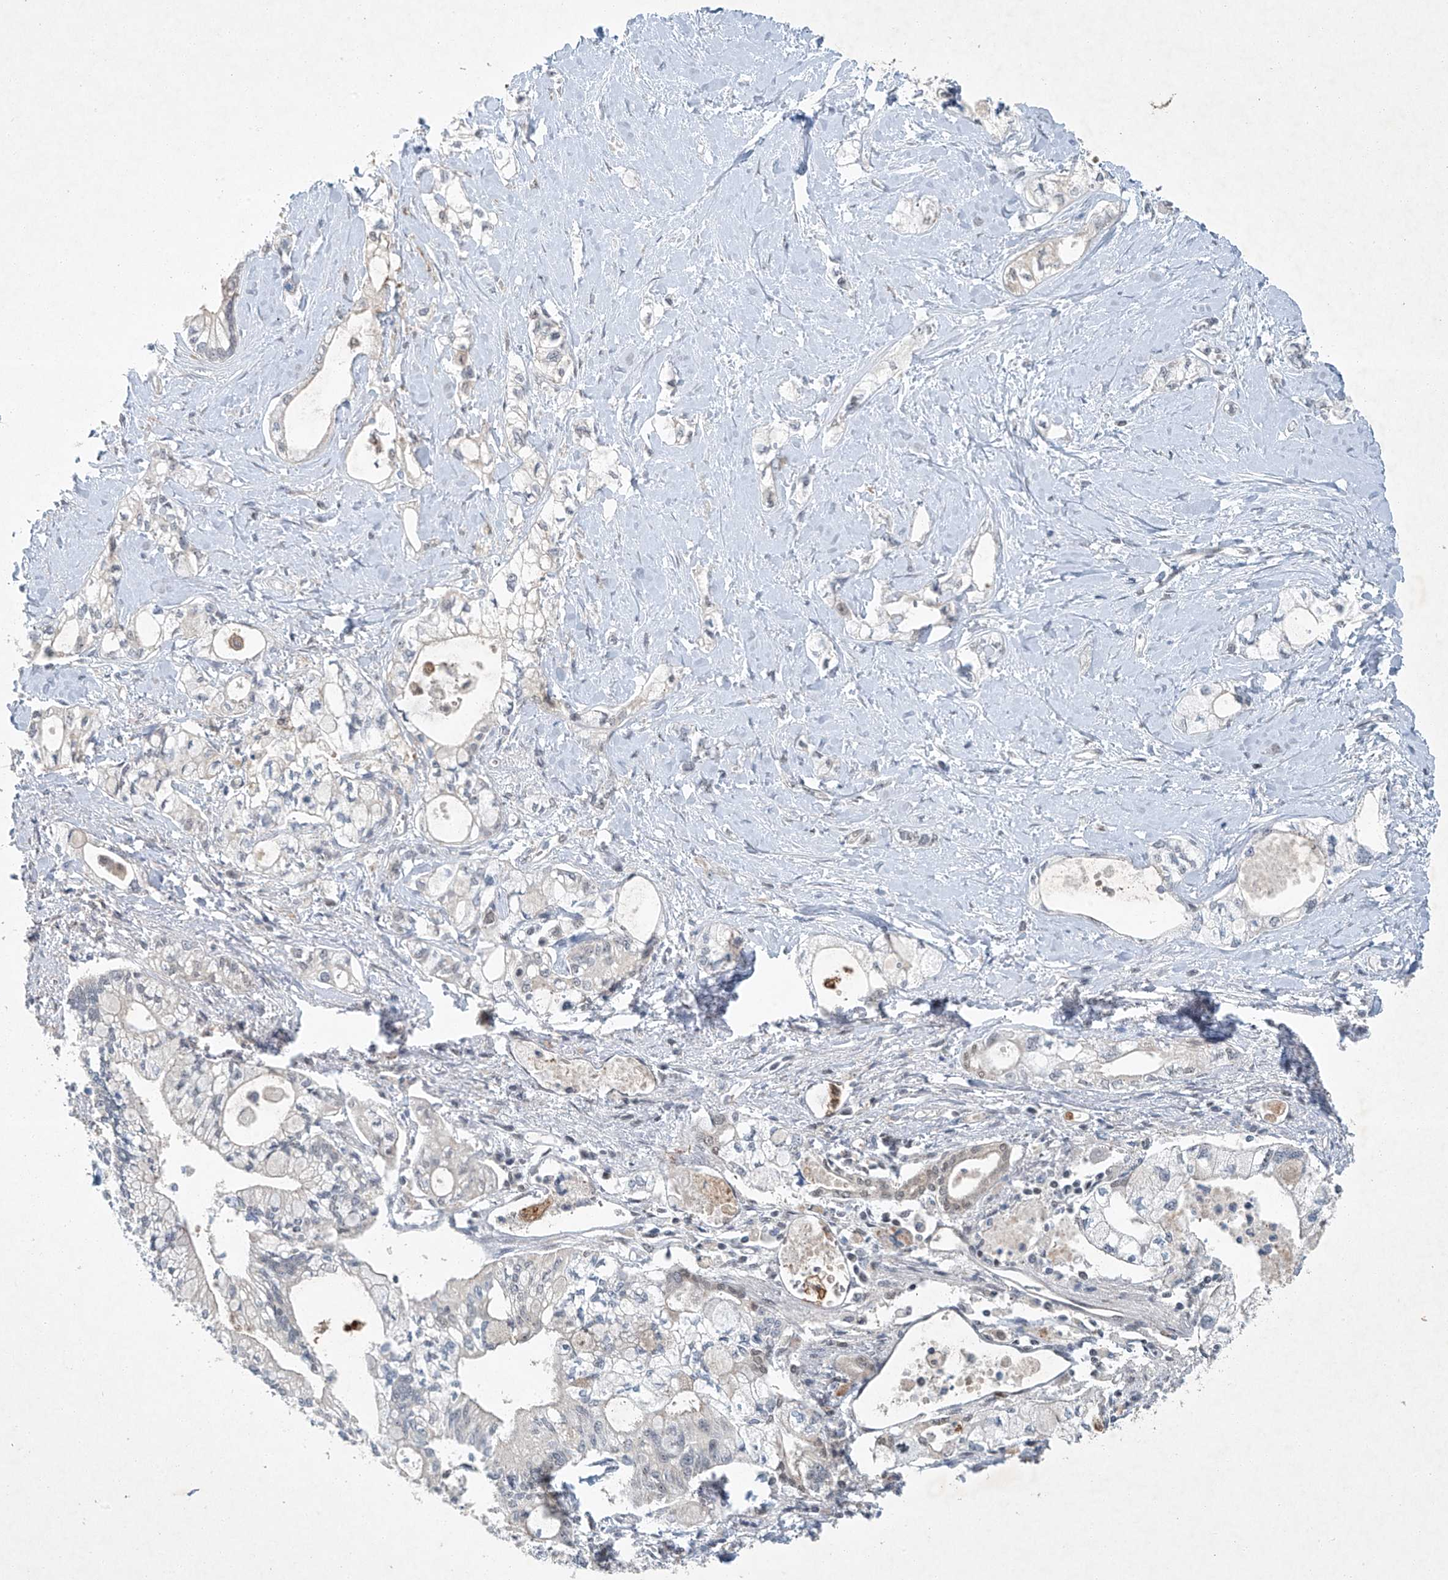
{"staining": {"intensity": "negative", "quantity": "none", "location": "none"}, "tissue": "pancreatic cancer", "cell_type": "Tumor cells", "image_type": "cancer", "snomed": [{"axis": "morphology", "description": "Adenocarcinoma, NOS"}, {"axis": "topography", "description": "Pancreas"}], "caption": "IHC histopathology image of neoplastic tissue: human adenocarcinoma (pancreatic) stained with DAB exhibits no significant protein positivity in tumor cells.", "gene": "TAF8", "patient": {"sex": "male", "age": 70}}